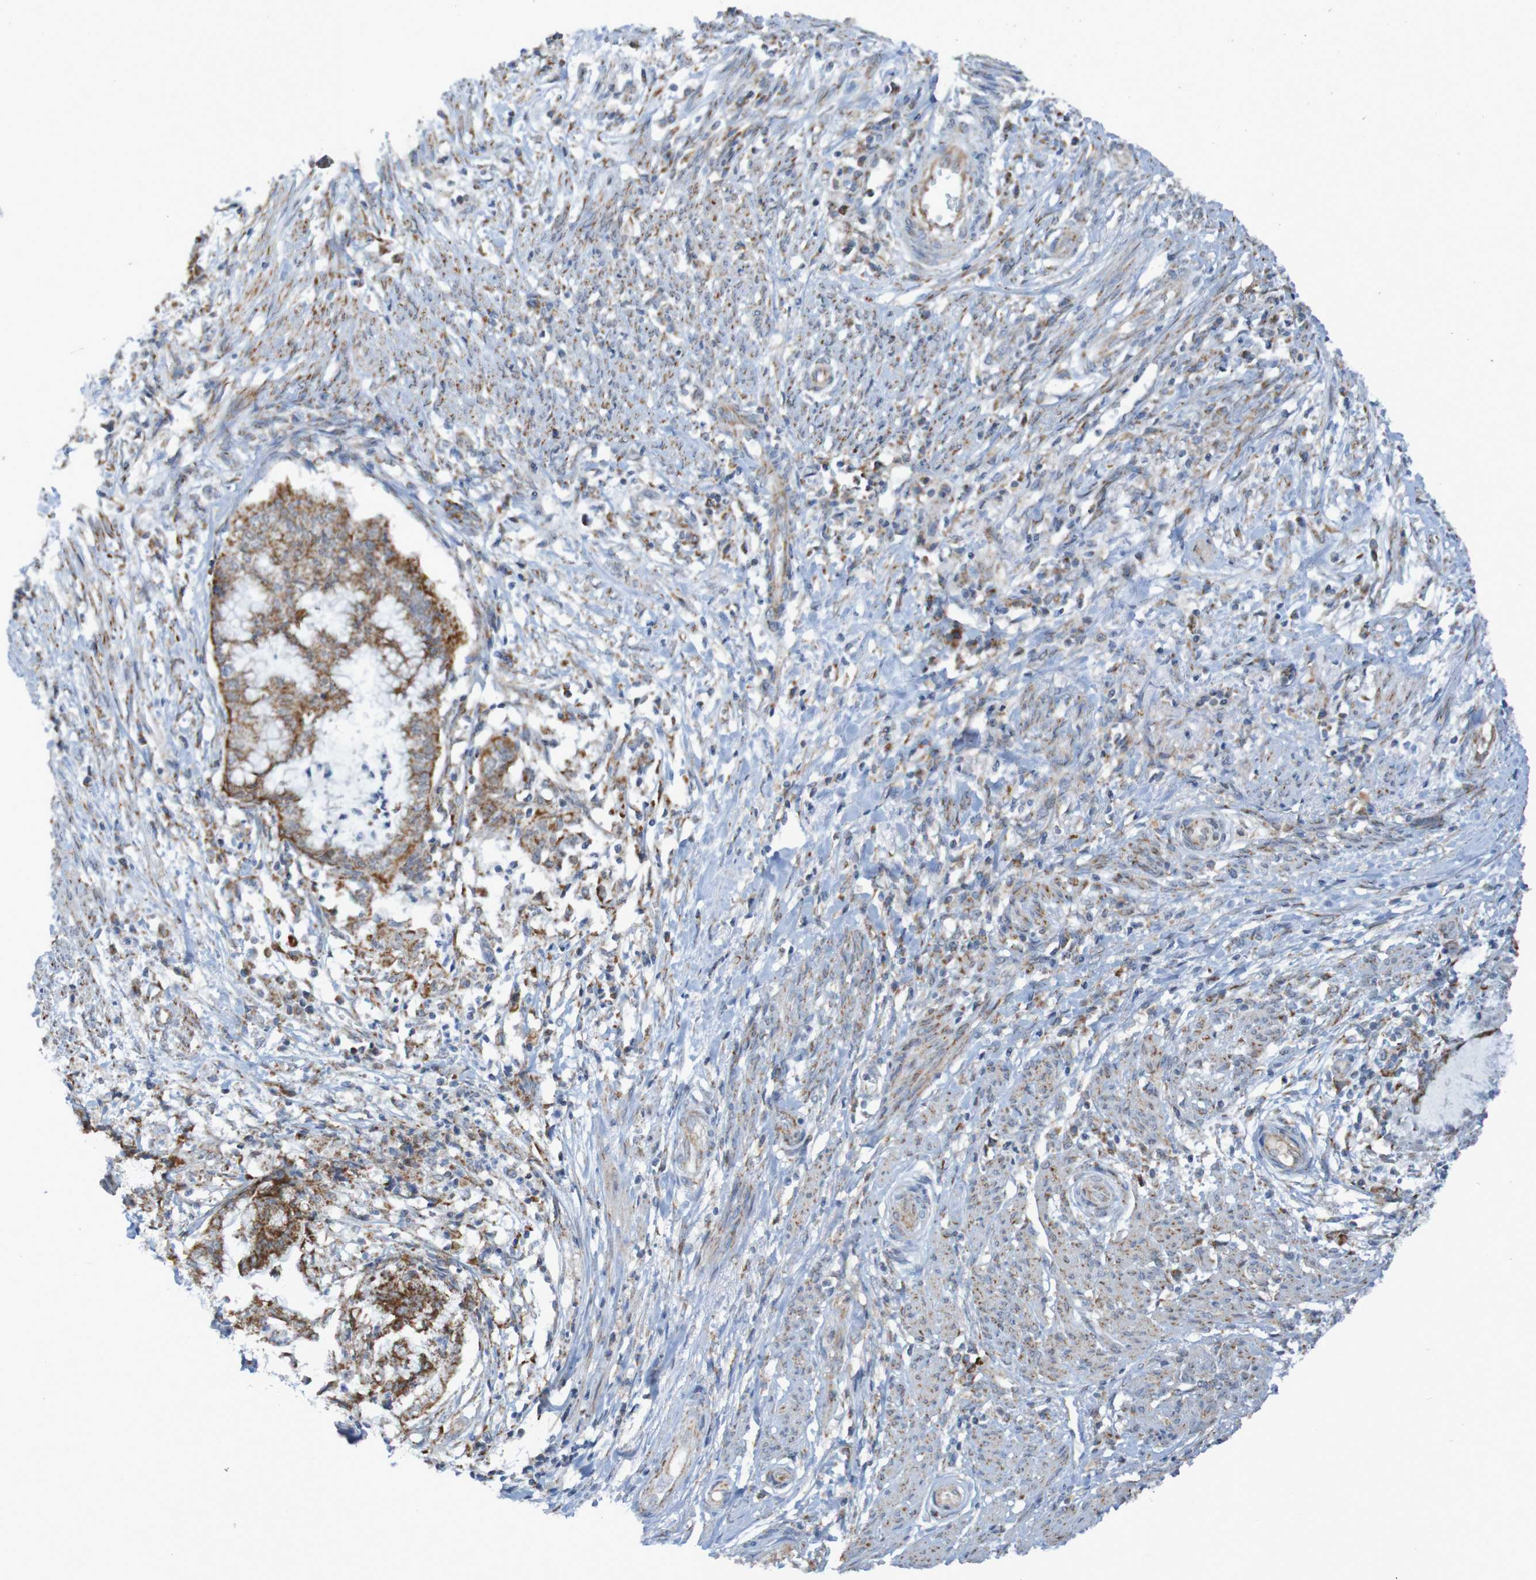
{"staining": {"intensity": "moderate", "quantity": ">75%", "location": "cytoplasmic/membranous"}, "tissue": "endometrial cancer", "cell_type": "Tumor cells", "image_type": "cancer", "snomed": [{"axis": "morphology", "description": "Necrosis, NOS"}, {"axis": "morphology", "description": "Adenocarcinoma, NOS"}, {"axis": "topography", "description": "Endometrium"}], "caption": "Protein expression analysis of endometrial cancer (adenocarcinoma) displays moderate cytoplasmic/membranous staining in approximately >75% of tumor cells.", "gene": "CCDC51", "patient": {"sex": "female", "age": 79}}